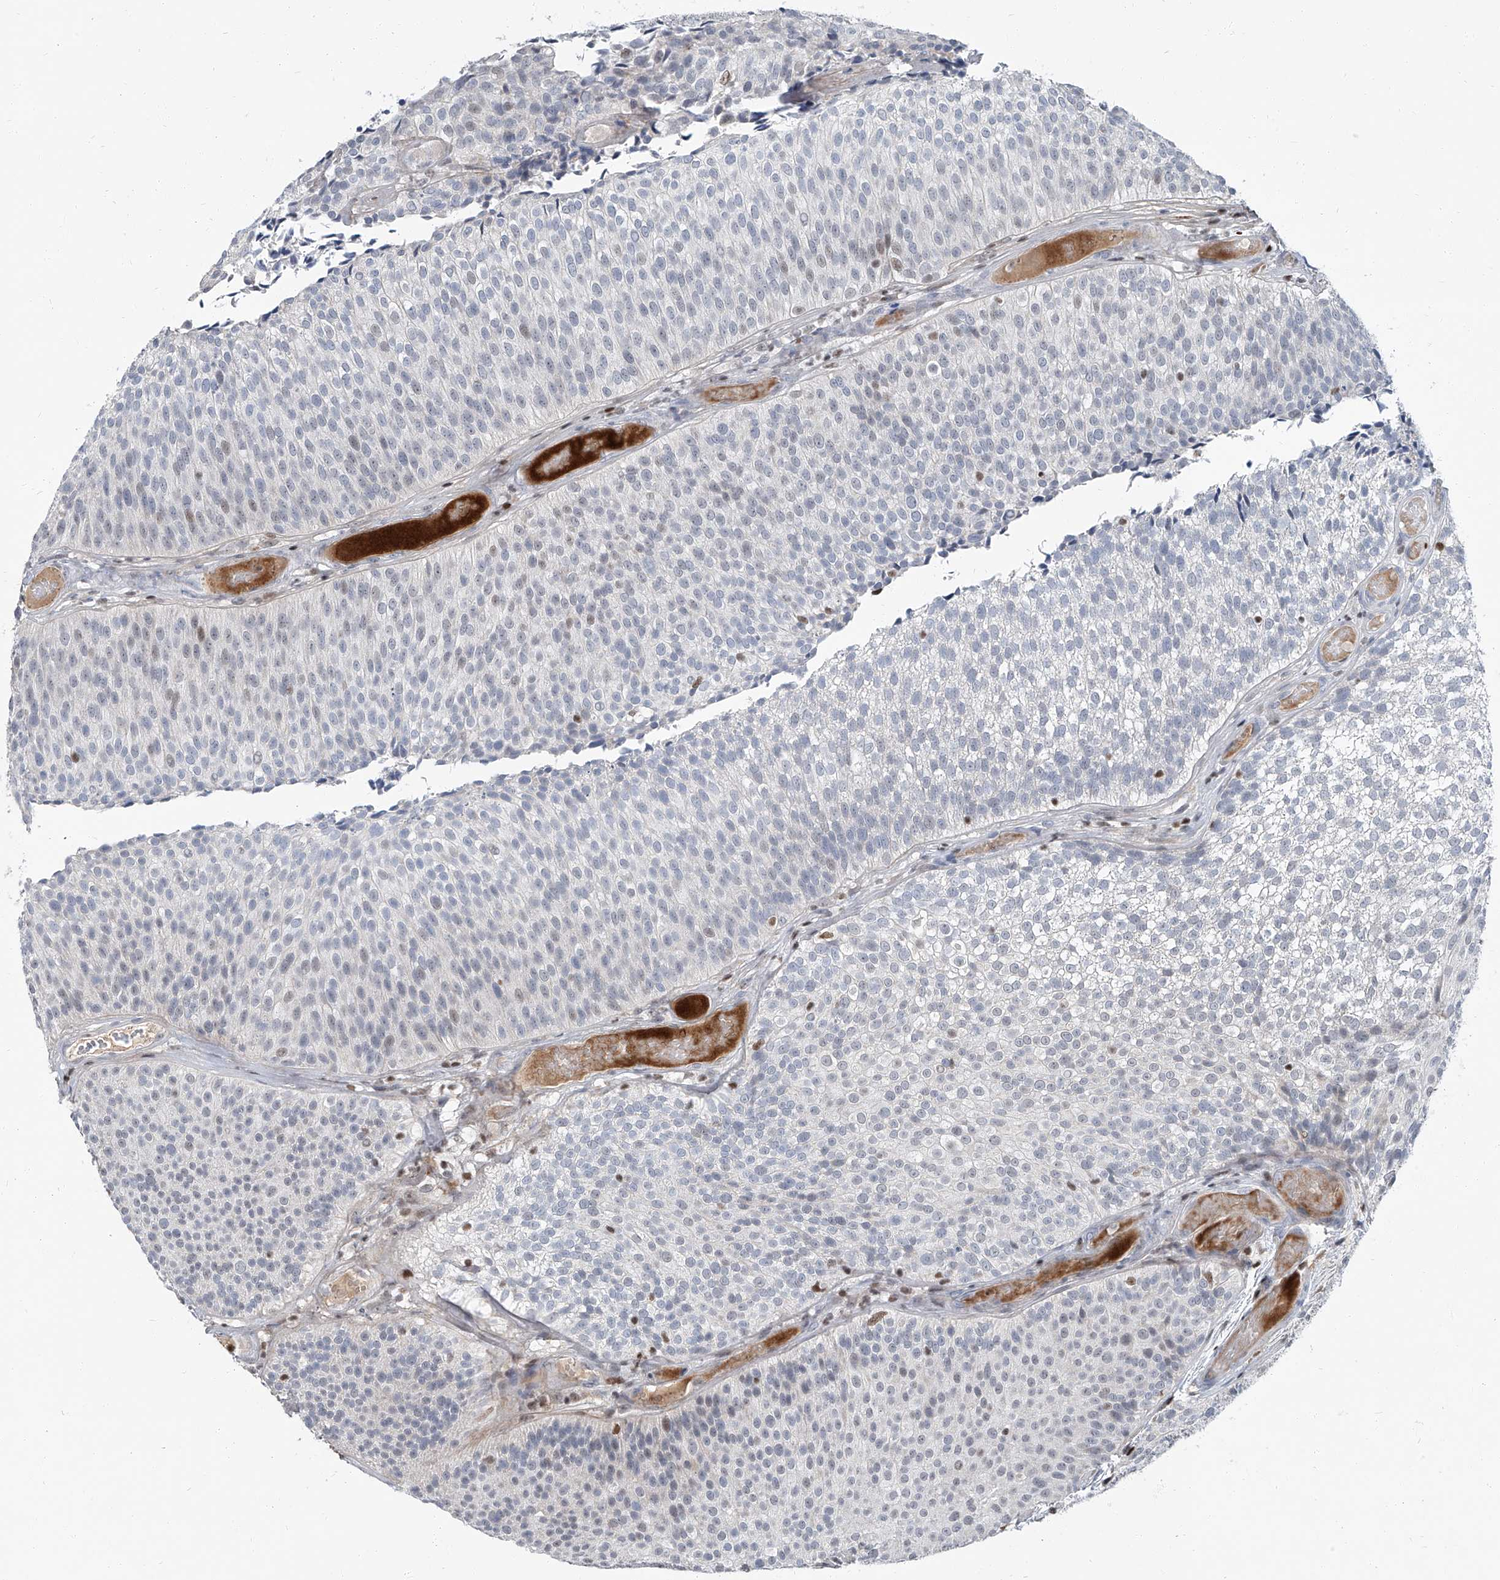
{"staining": {"intensity": "negative", "quantity": "none", "location": "none"}, "tissue": "urothelial cancer", "cell_type": "Tumor cells", "image_type": "cancer", "snomed": [{"axis": "morphology", "description": "Urothelial carcinoma, Low grade"}, {"axis": "topography", "description": "Urinary bladder"}], "caption": "IHC photomicrograph of urothelial cancer stained for a protein (brown), which demonstrates no staining in tumor cells.", "gene": "HOXA3", "patient": {"sex": "male", "age": 86}}